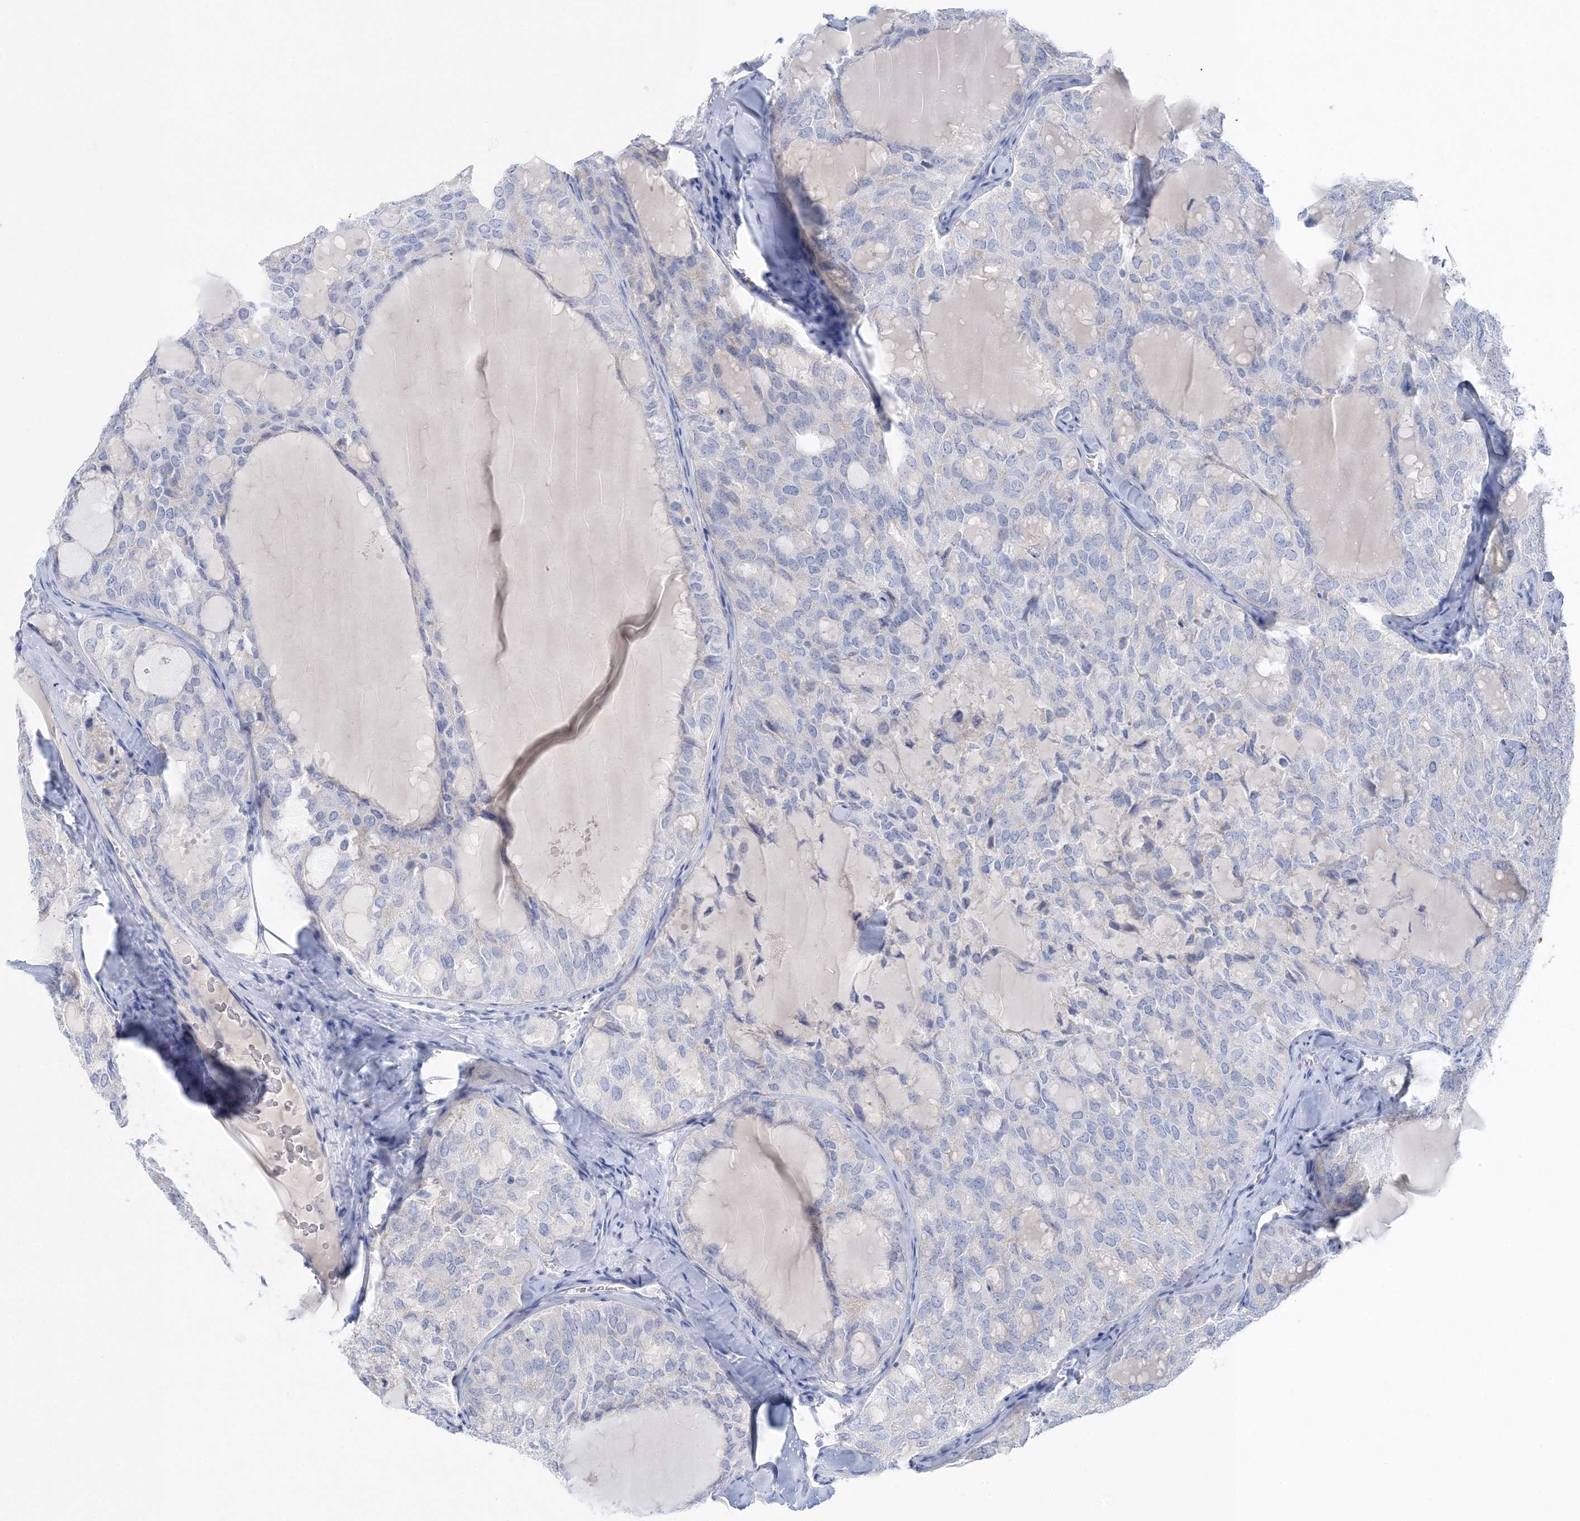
{"staining": {"intensity": "negative", "quantity": "none", "location": "none"}, "tissue": "thyroid cancer", "cell_type": "Tumor cells", "image_type": "cancer", "snomed": [{"axis": "morphology", "description": "Follicular adenoma carcinoma, NOS"}, {"axis": "topography", "description": "Thyroid gland"}], "caption": "Immunohistochemistry micrograph of neoplastic tissue: human follicular adenoma carcinoma (thyroid) stained with DAB (3,3'-diaminobenzidine) demonstrates no significant protein expression in tumor cells.", "gene": "SLC5A6", "patient": {"sex": "male", "age": 75}}